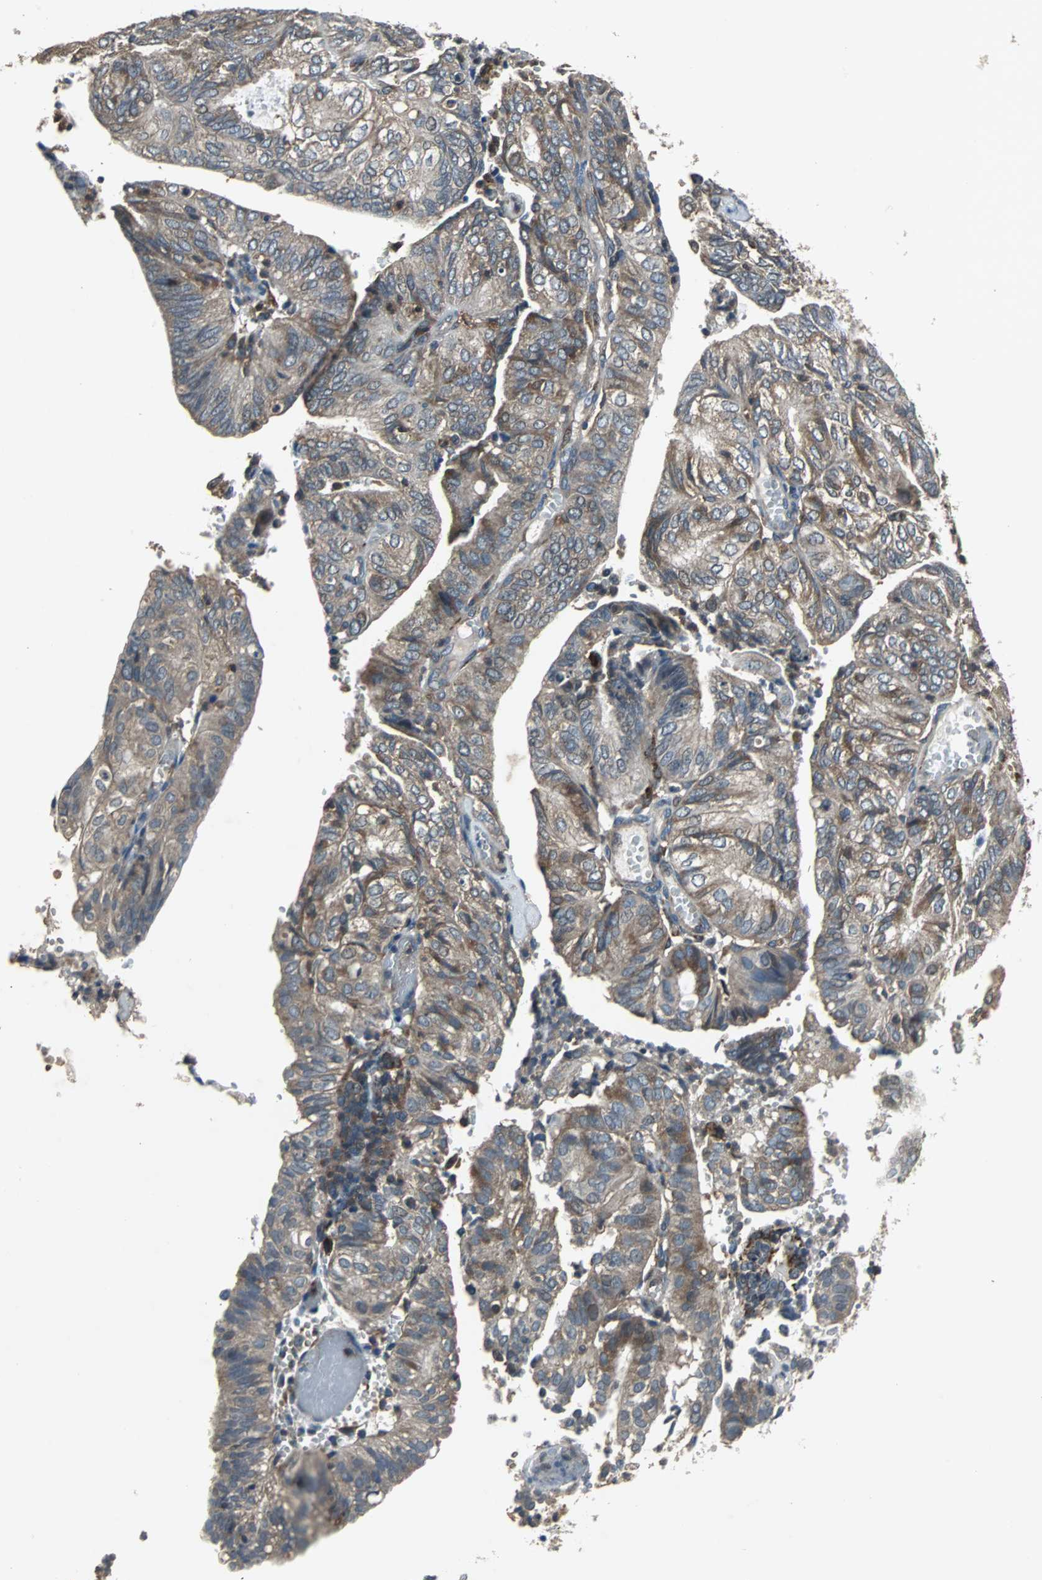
{"staining": {"intensity": "moderate", "quantity": "25%-75%", "location": "cytoplasmic/membranous"}, "tissue": "endometrial cancer", "cell_type": "Tumor cells", "image_type": "cancer", "snomed": [{"axis": "morphology", "description": "Adenocarcinoma, NOS"}, {"axis": "topography", "description": "Uterus"}], "caption": "Immunohistochemical staining of human endometrial adenocarcinoma exhibits medium levels of moderate cytoplasmic/membranous protein positivity in approximately 25%-75% of tumor cells. The staining was performed using DAB (3,3'-diaminobenzidine) to visualize the protein expression in brown, while the nuclei were stained in blue with hematoxylin (Magnification: 20x).", "gene": "SOS1", "patient": {"sex": "female", "age": 60}}